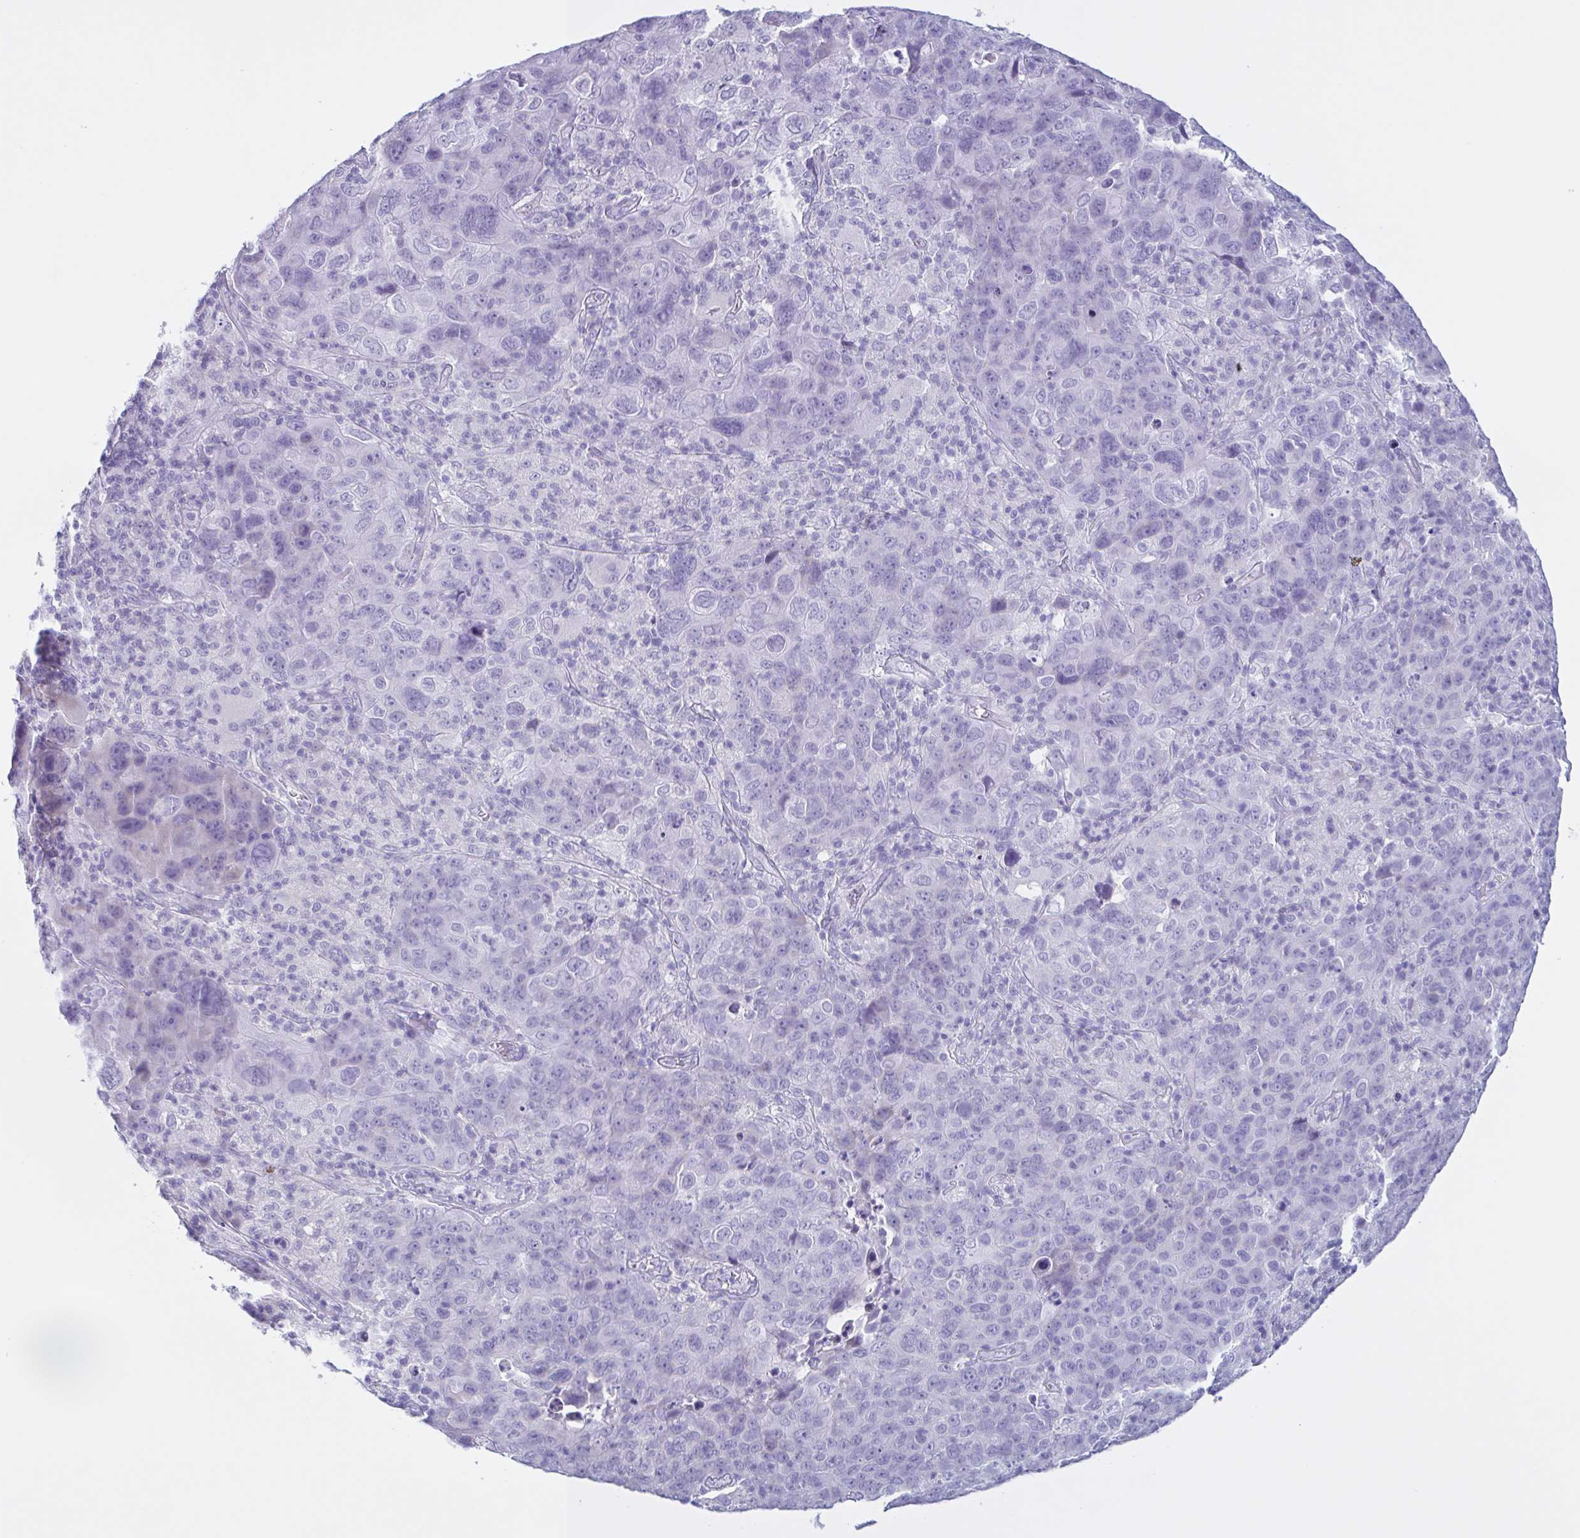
{"staining": {"intensity": "negative", "quantity": "none", "location": "none"}, "tissue": "cervical cancer", "cell_type": "Tumor cells", "image_type": "cancer", "snomed": [{"axis": "morphology", "description": "Squamous cell carcinoma, NOS"}, {"axis": "topography", "description": "Cervix"}], "caption": "Immunohistochemistry micrograph of cervical cancer stained for a protein (brown), which exhibits no positivity in tumor cells.", "gene": "INAFM1", "patient": {"sex": "female", "age": 44}}